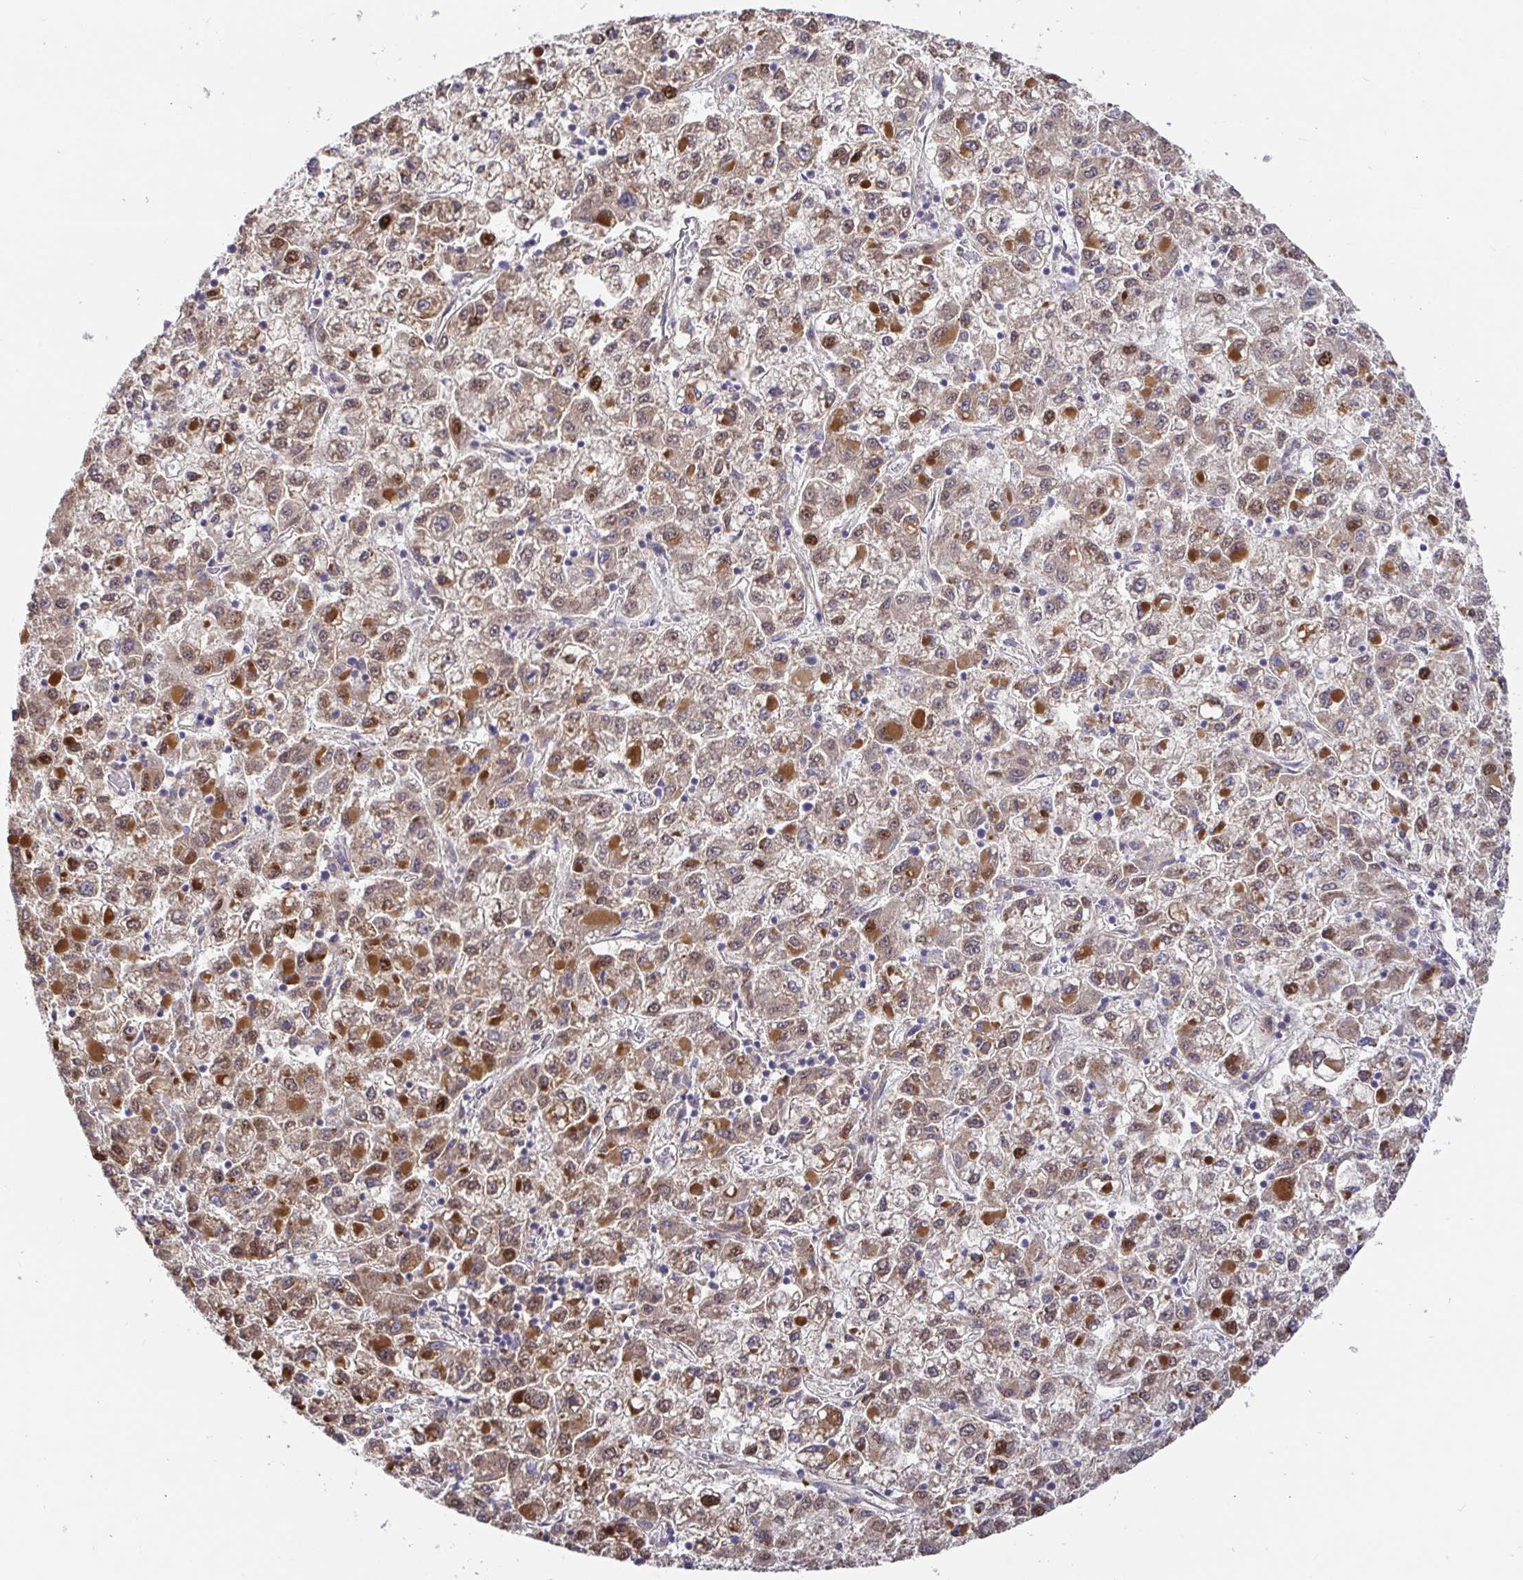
{"staining": {"intensity": "moderate", "quantity": ">75%", "location": "cytoplasmic/membranous,nuclear"}, "tissue": "liver cancer", "cell_type": "Tumor cells", "image_type": "cancer", "snomed": [{"axis": "morphology", "description": "Carcinoma, Hepatocellular, NOS"}, {"axis": "topography", "description": "Liver"}], "caption": "Immunohistochemical staining of hepatocellular carcinoma (liver) exhibits medium levels of moderate cytoplasmic/membranous and nuclear protein staining in approximately >75% of tumor cells. (Brightfield microscopy of DAB IHC at high magnification).", "gene": "ELP1", "patient": {"sex": "male", "age": 40}}